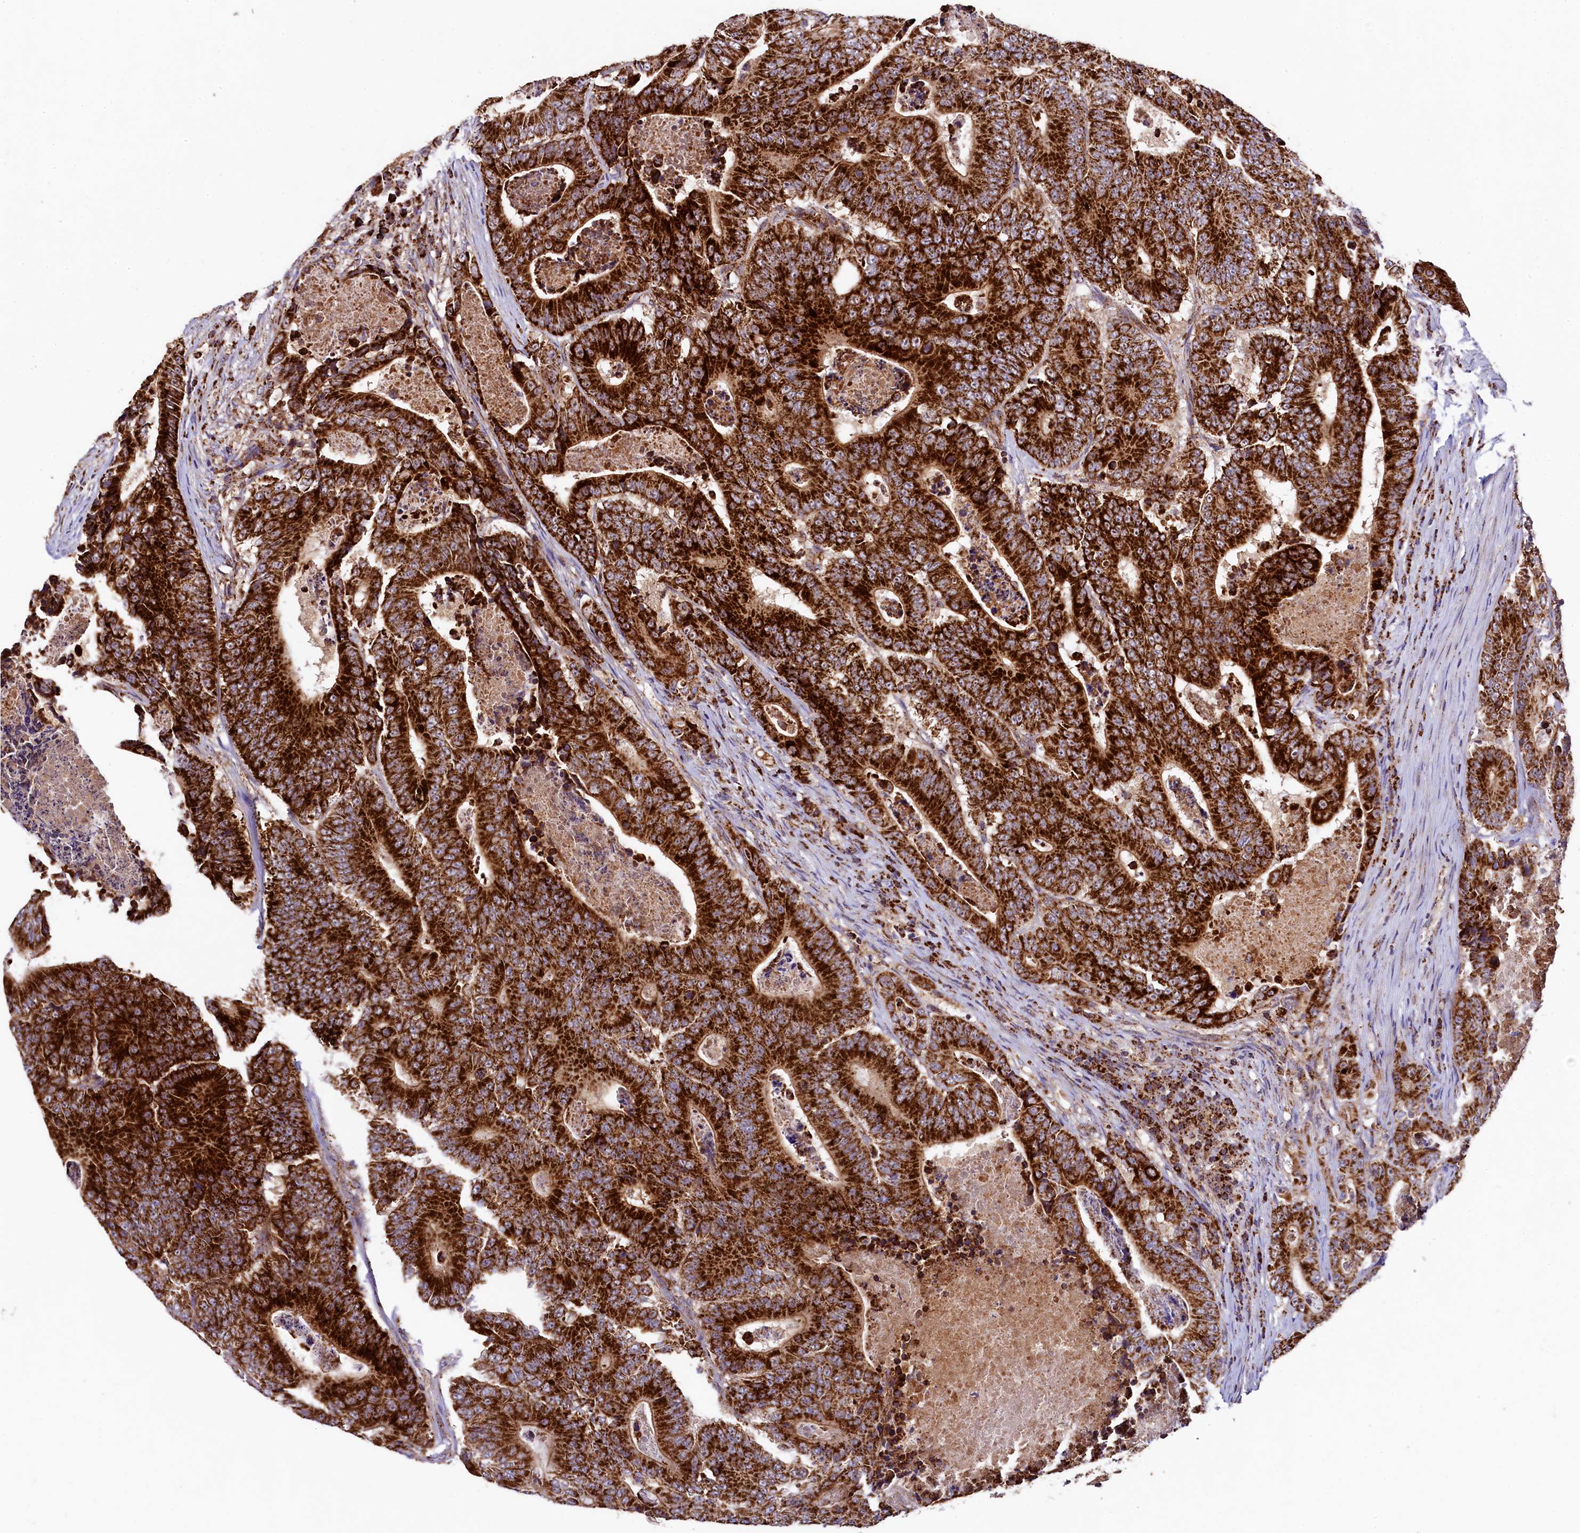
{"staining": {"intensity": "strong", "quantity": ">75%", "location": "cytoplasmic/membranous"}, "tissue": "colorectal cancer", "cell_type": "Tumor cells", "image_type": "cancer", "snomed": [{"axis": "morphology", "description": "Adenocarcinoma, NOS"}, {"axis": "topography", "description": "Colon"}], "caption": "Adenocarcinoma (colorectal) stained for a protein shows strong cytoplasmic/membranous positivity in tumor cells. The staining was performed using DAB to visualize the protein expression in brown, while the nuclei were stained in blue with hematoxylin (Magnification: 20x).", "gene": "CLYBL", "patient": {"sex": "male", "age": 83}}